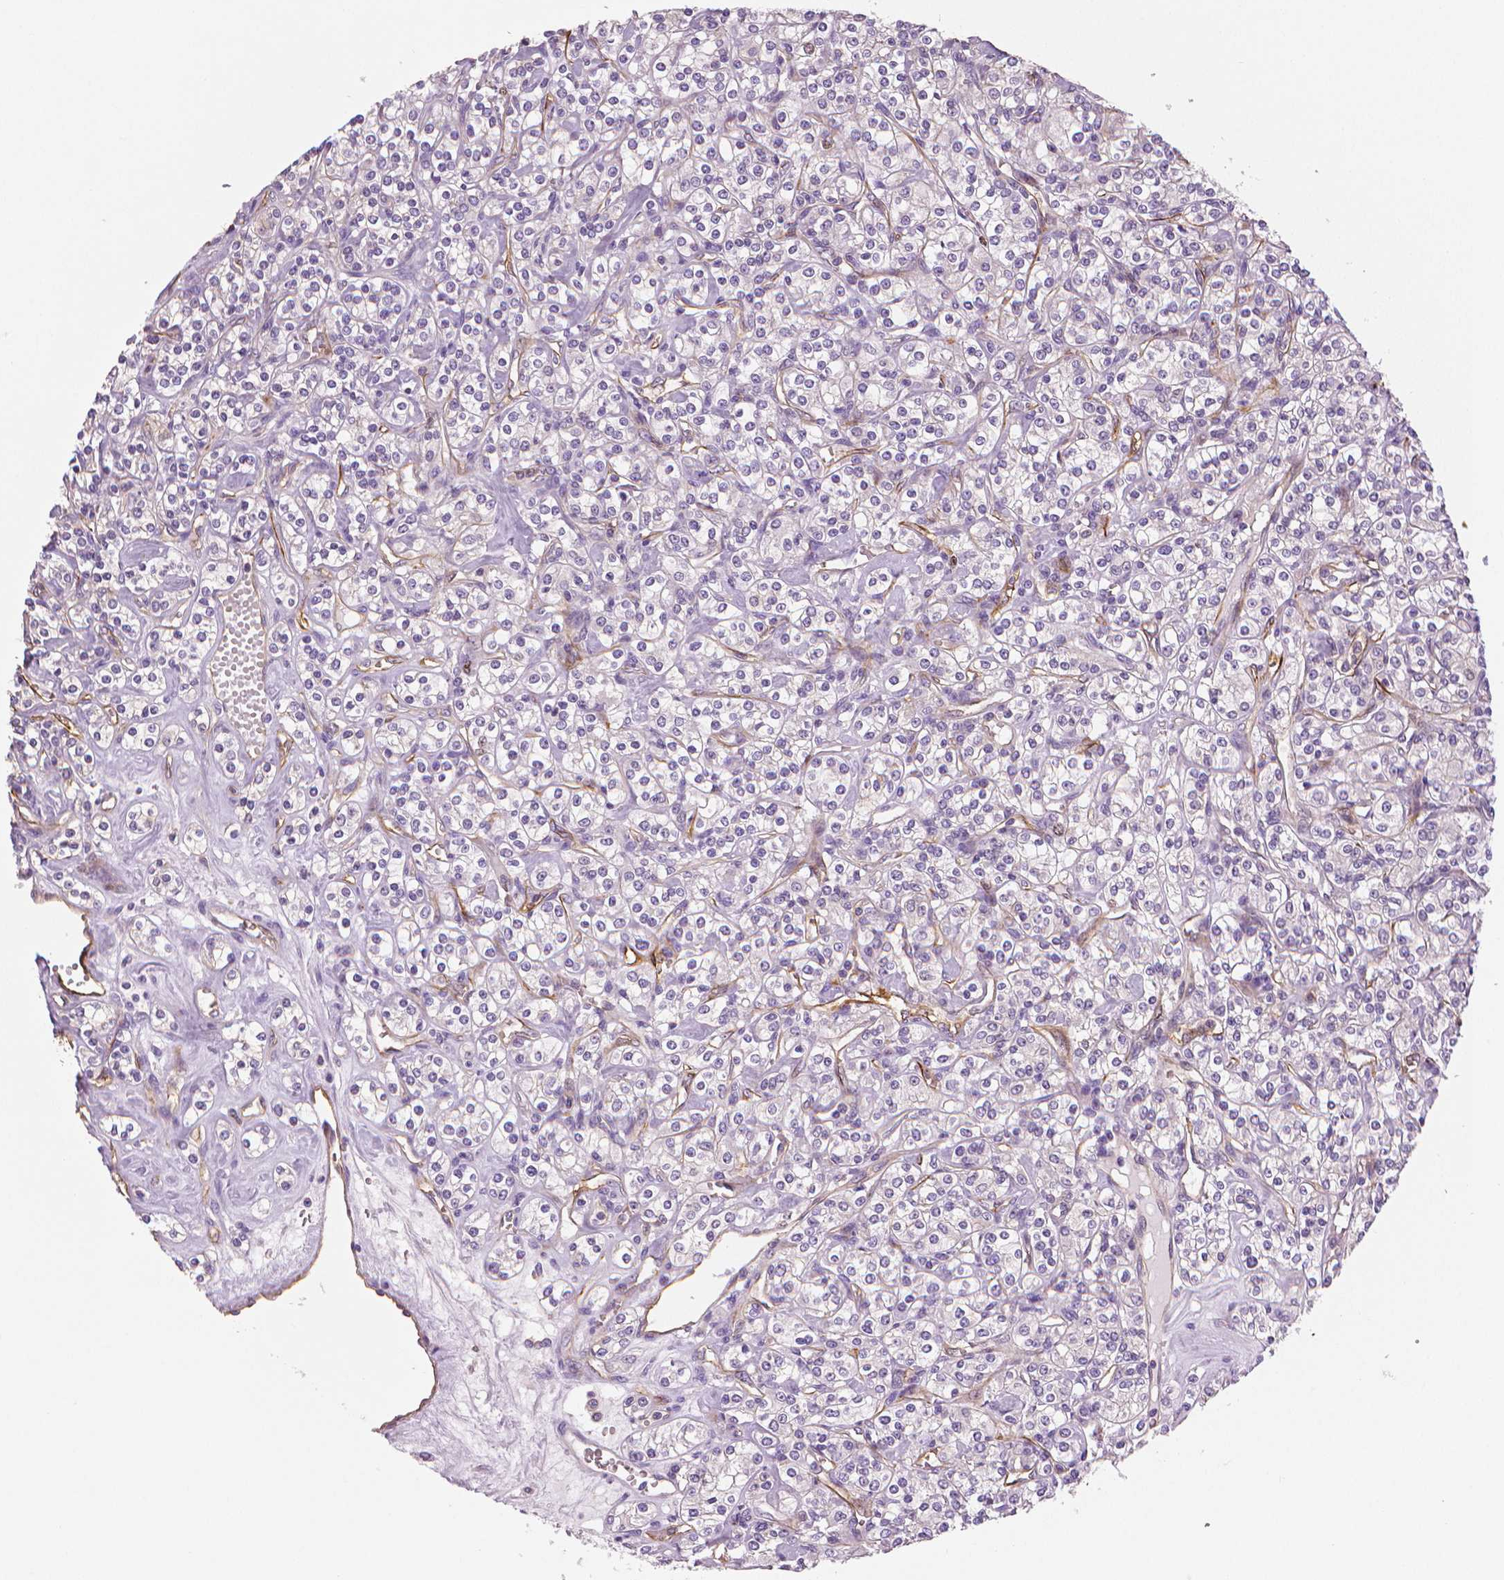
{"staining": {"intensity": "negative", "quantity": "none", "location": "none"}, "tissue": "renal cancer", "cell_type": "Tumor cells", "image_type": "cancer", "snomed": [{"axis": "morphology", "description": "Adenocarcinoma, NOS"}, {"axis": "topography", "description": "Kidney"}], "caption": "Immunohistochemistry of human renal adenocarcinoma demonstrates no positivity in tumor cells. (Brightfield microscopy of DAB immunohistochemistry at high magnification).", "gene": "MKI67", "patient": {"sex": "male", "age": 77}}